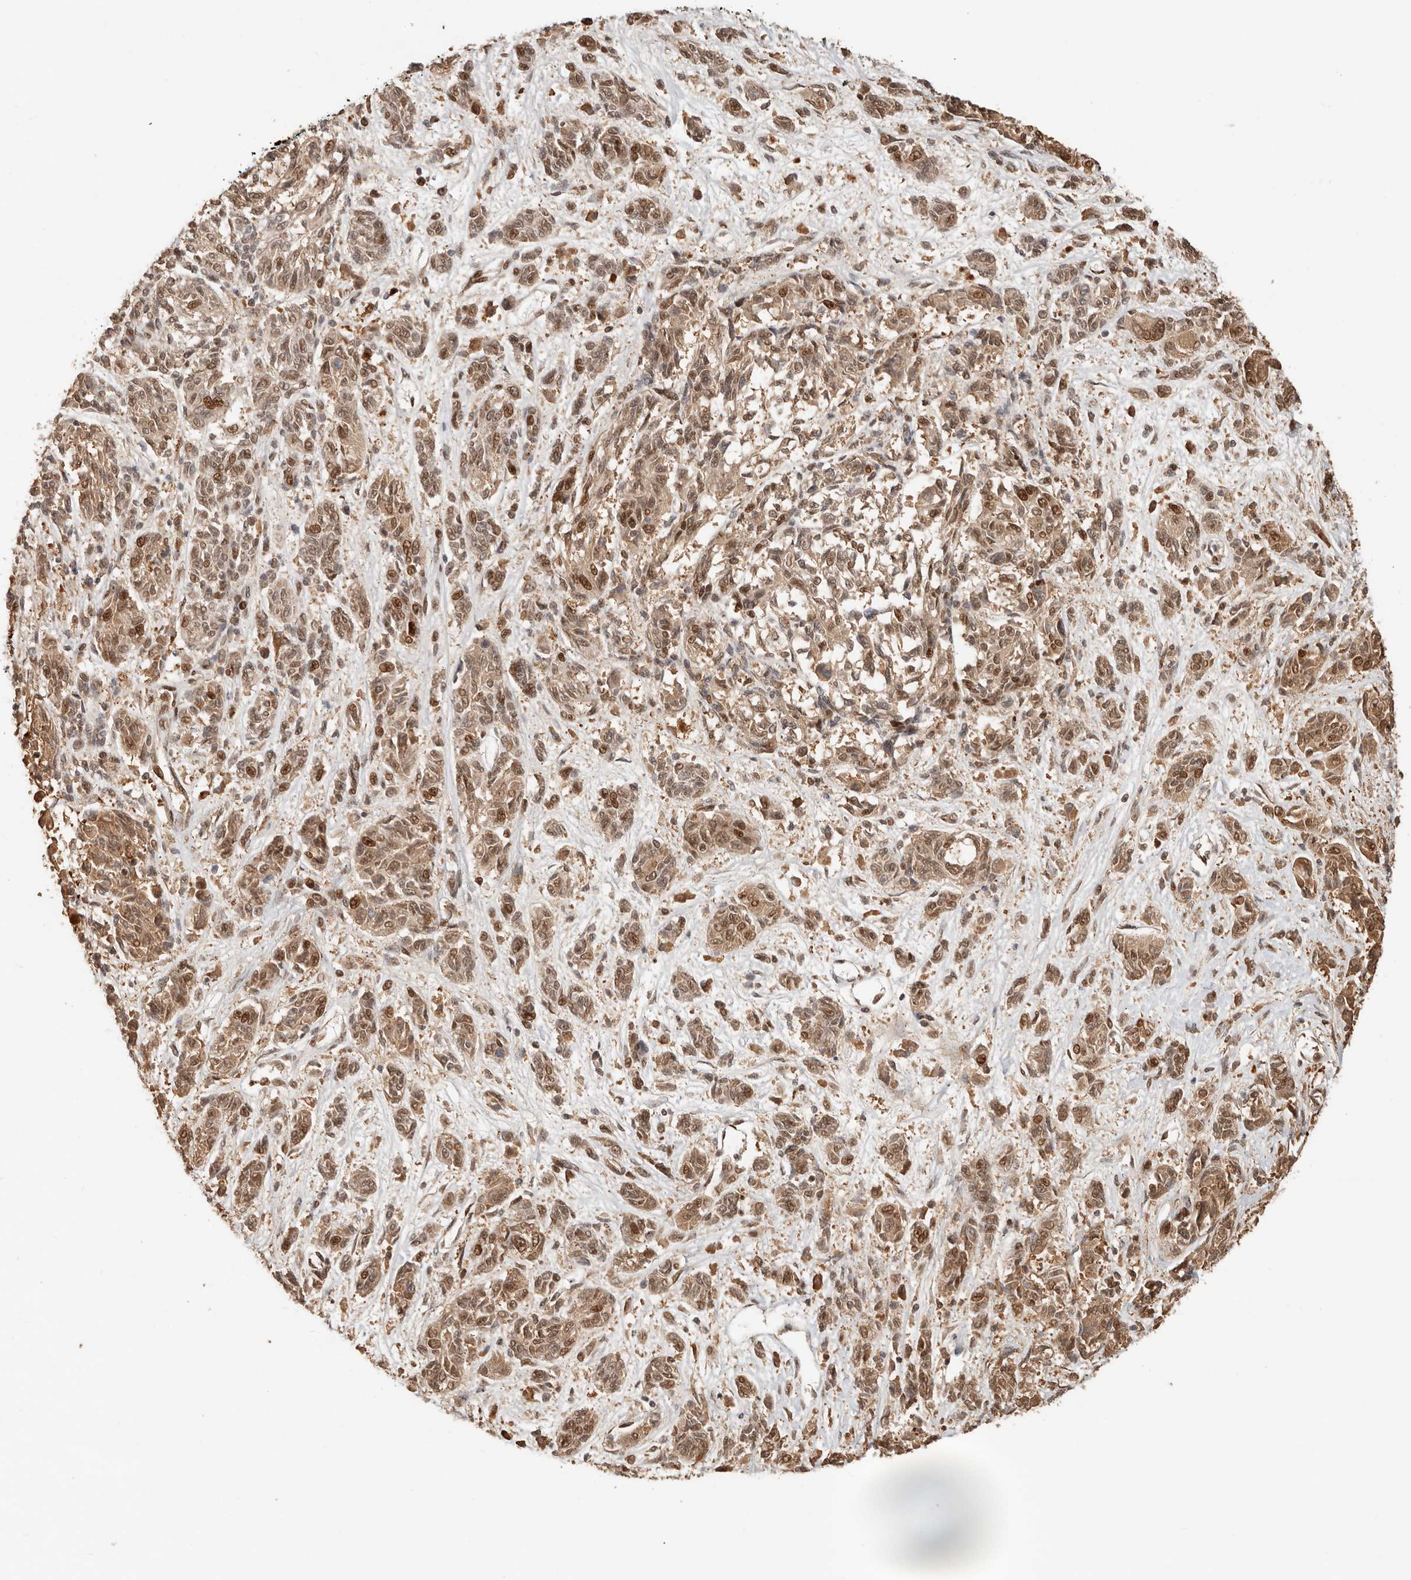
{"staining": {"intensity": "moderate", "quantity": ">75%", "location": "cytoplasmic/membranous,nuclear"}, "tissue": "melanoma", "cell_type": "Tumor cells", "image_type": "cancer", "snomed": [{"axis": "morphology", "description": "Malignant melanoma, NOS"}, {"axis": "topography", "description": "Skin"}], "caption": "A brown stain labels moderate cytoplasmic/membranous and nuclear positivity of a protein in human melanoma tumor cells.", "gene": "NPAS2", "patient": {"sex": "male", "age": 53}}